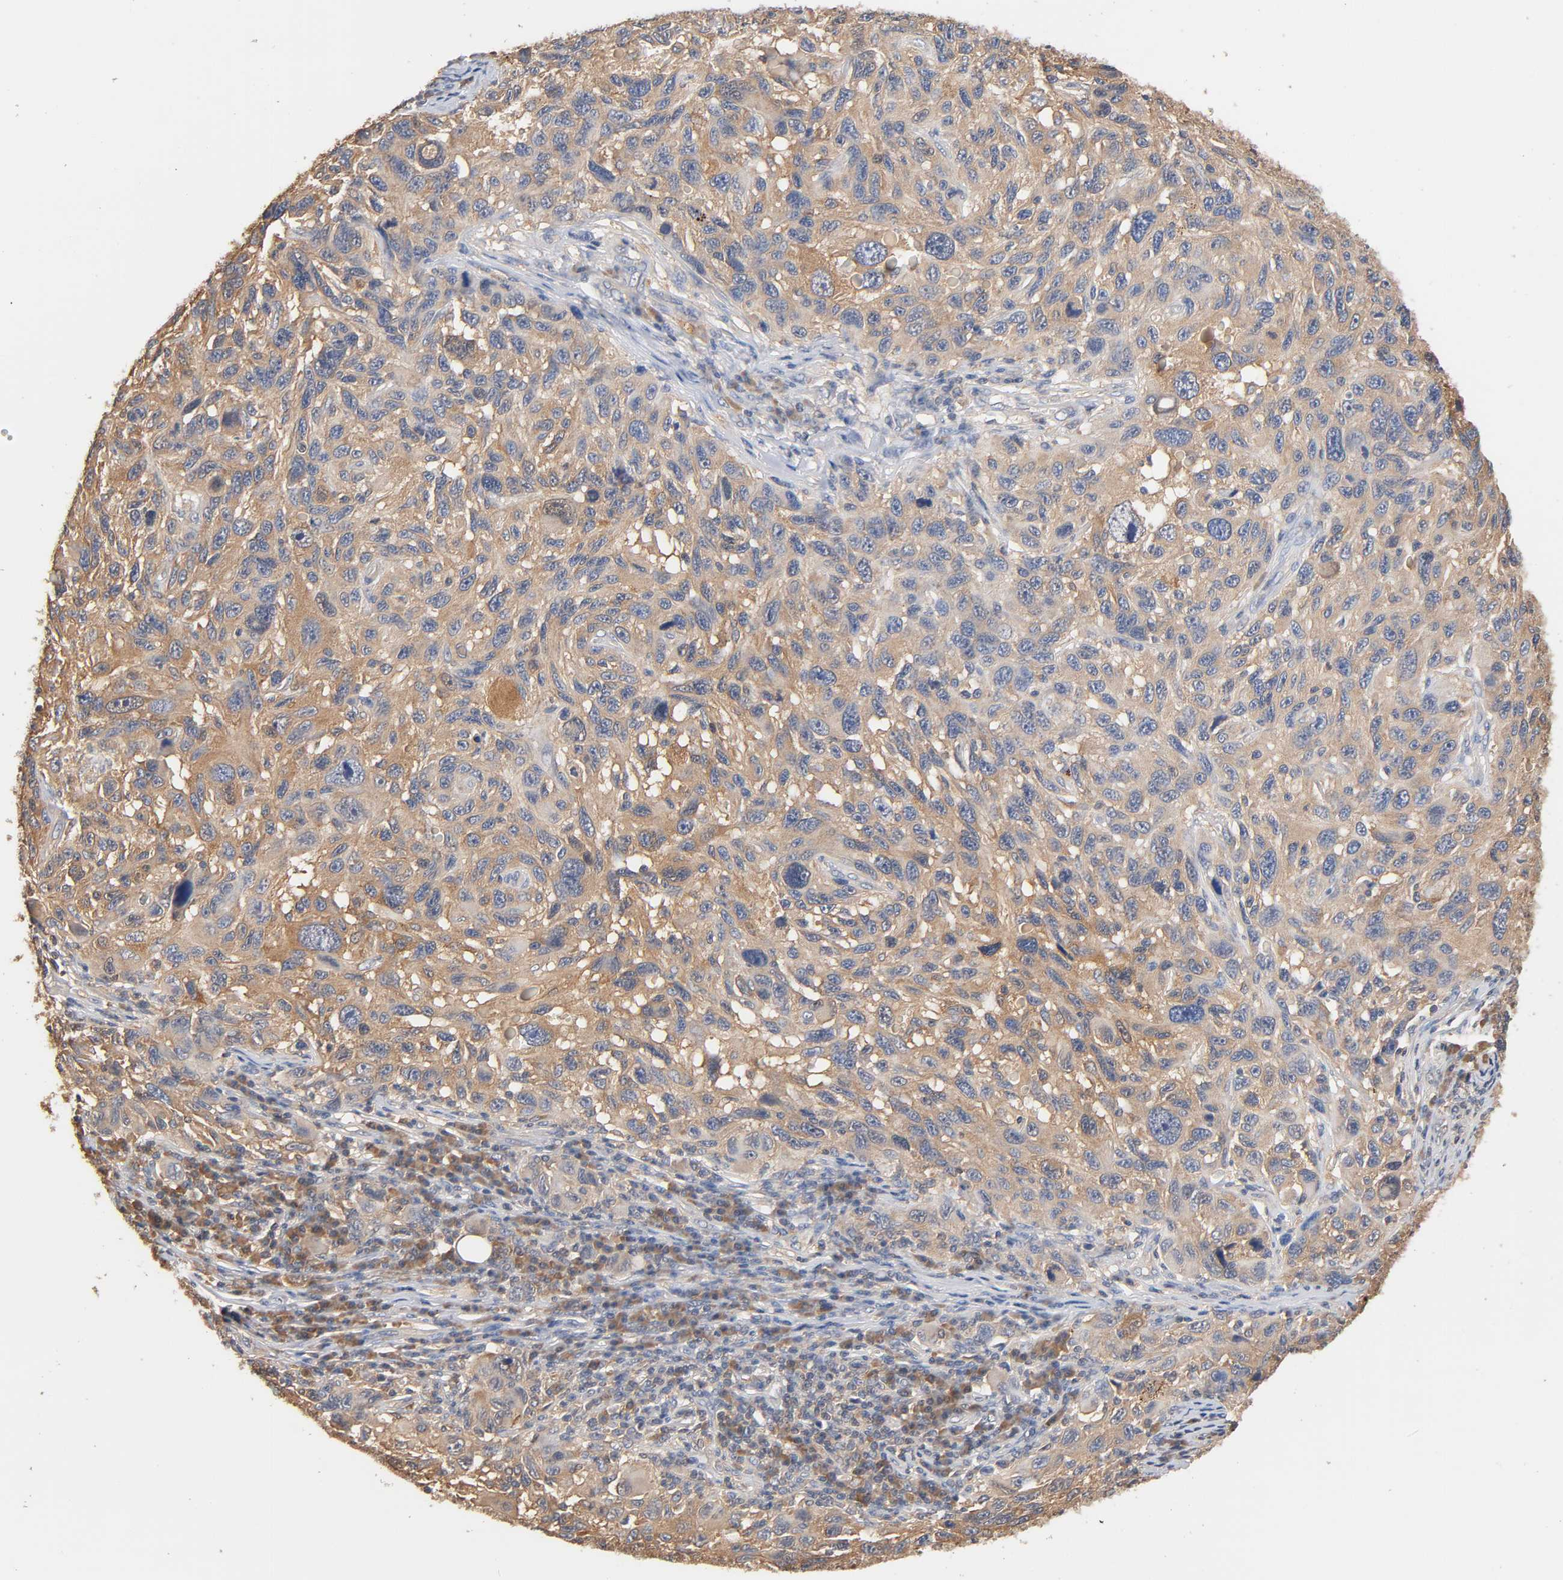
{"staining": {"intensity": "weak", "quantity": ">75%", "location": "cytoplasmic/membranous"}, "tissue": "melanoma", "cell_type": "Tumor cells", "image_type": "cancer", "snomed": [{"axis": "morphology", "description": "Malignant melanoma, NOS"}, {"axis": "topography", "description": "Skin"}], "caption": "DAB (3,3'-diaminobenzidine) immunohistochemical staining of melanoma shows weak cytoplasmic/membranous protein staining in about >75% of tumor cells.", "gene": "ALDOA", "patient": {"sex": "male", "age": 53}}